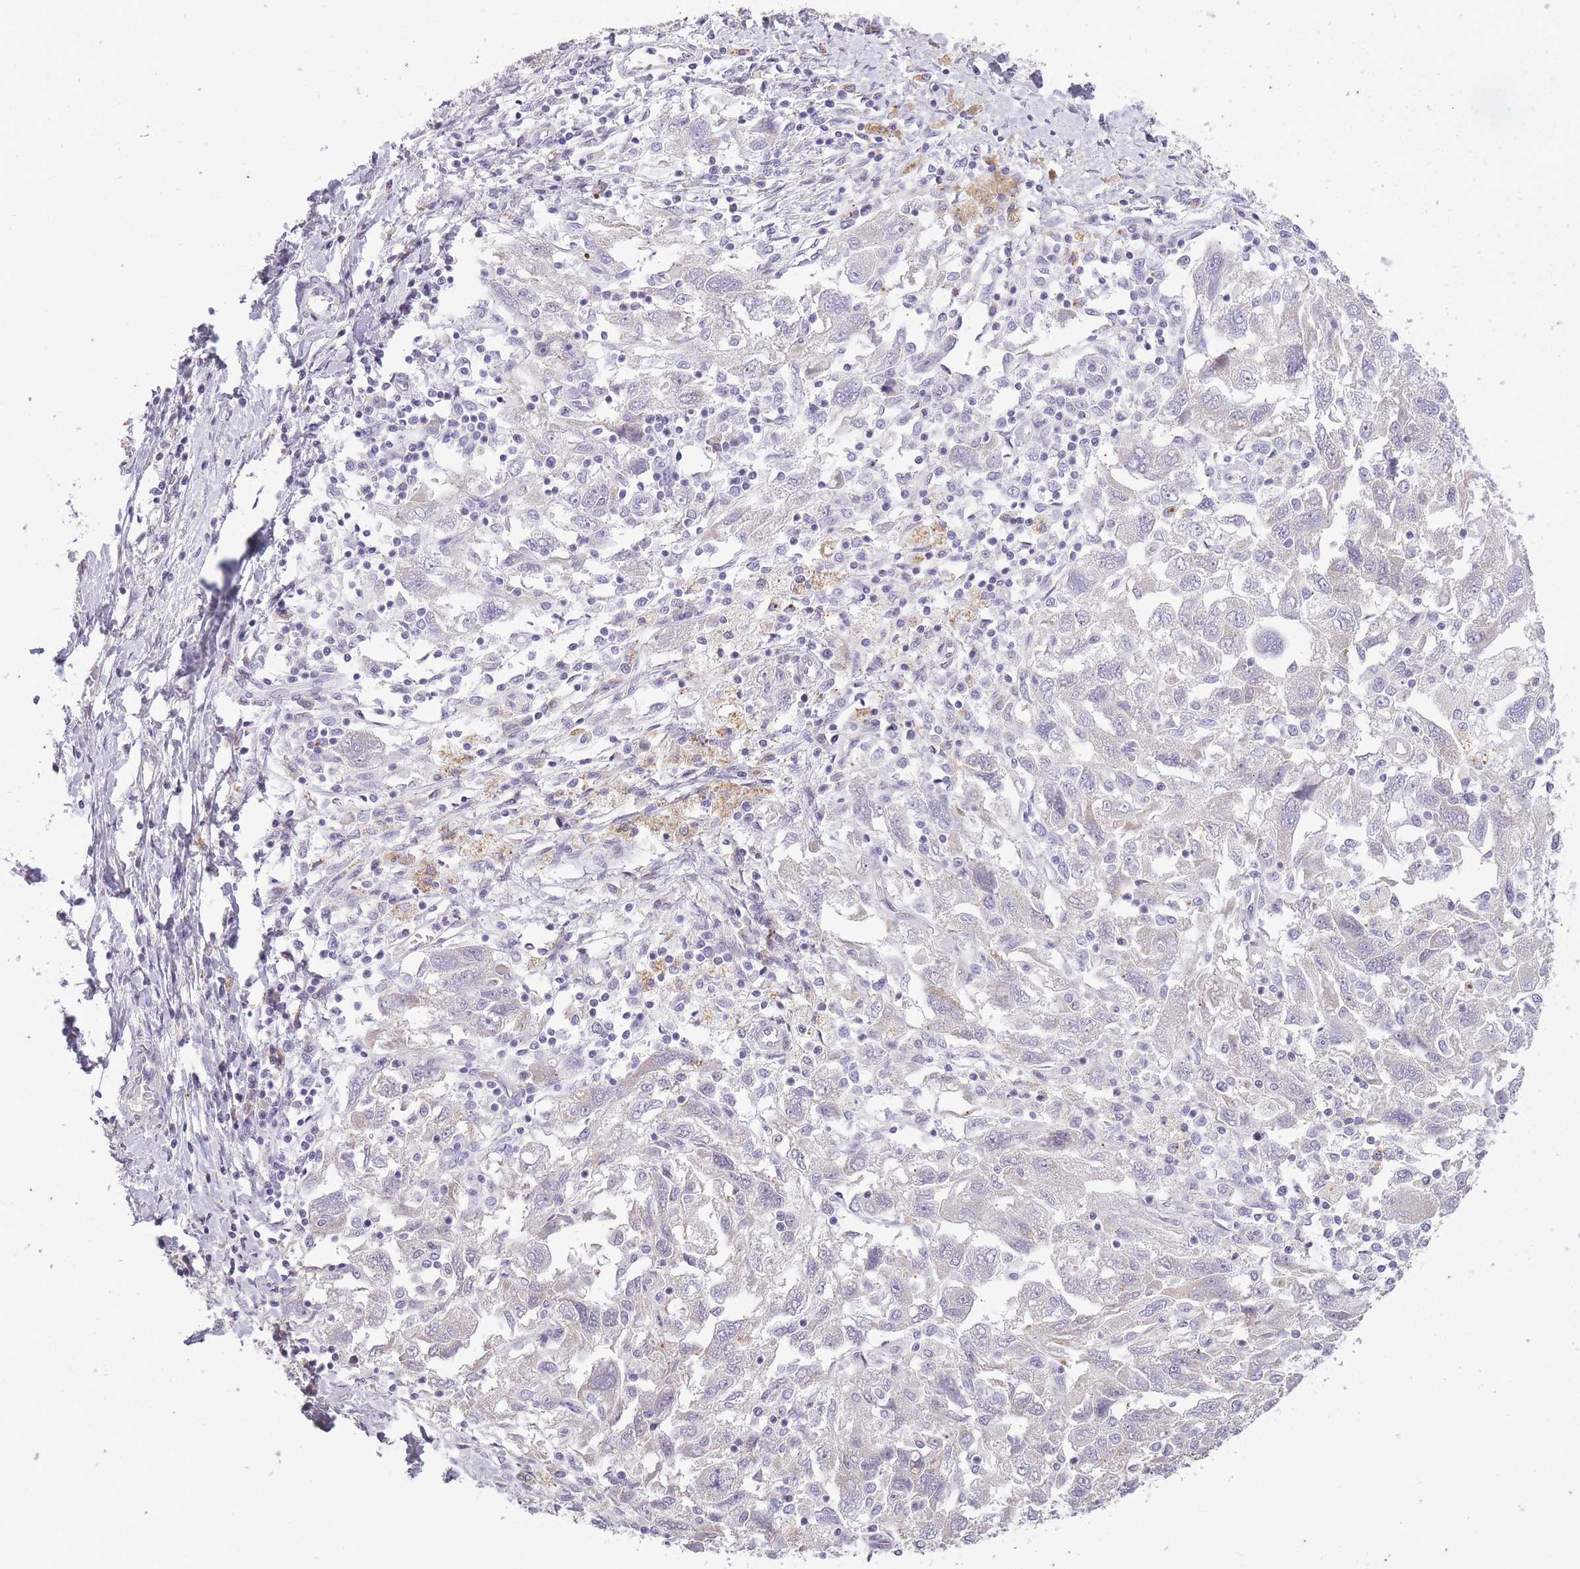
{"staining": {"intensity": "negative", "quantity": "none", "location": "none"}, "tissue": "ovarian cancer", "cell_type": "Tumor cells", "image_type": "cancer", "snomed": [{"axis": "morphology", "description": "Carcinoma, NOS"}, {"axis": "morphology", "description": "Cystadenocarcinoma, serous, NOS"}, {"axis": "topography", "description": "Ovary"}], "caption": "Immunohistochemical staining of human ovarian cancer (serous cystadenocarcinoma) exhibits no significant staining in tumor cells.", "gene": "CNTNAP3", "patient": {"sex": "female", "age": 69}}